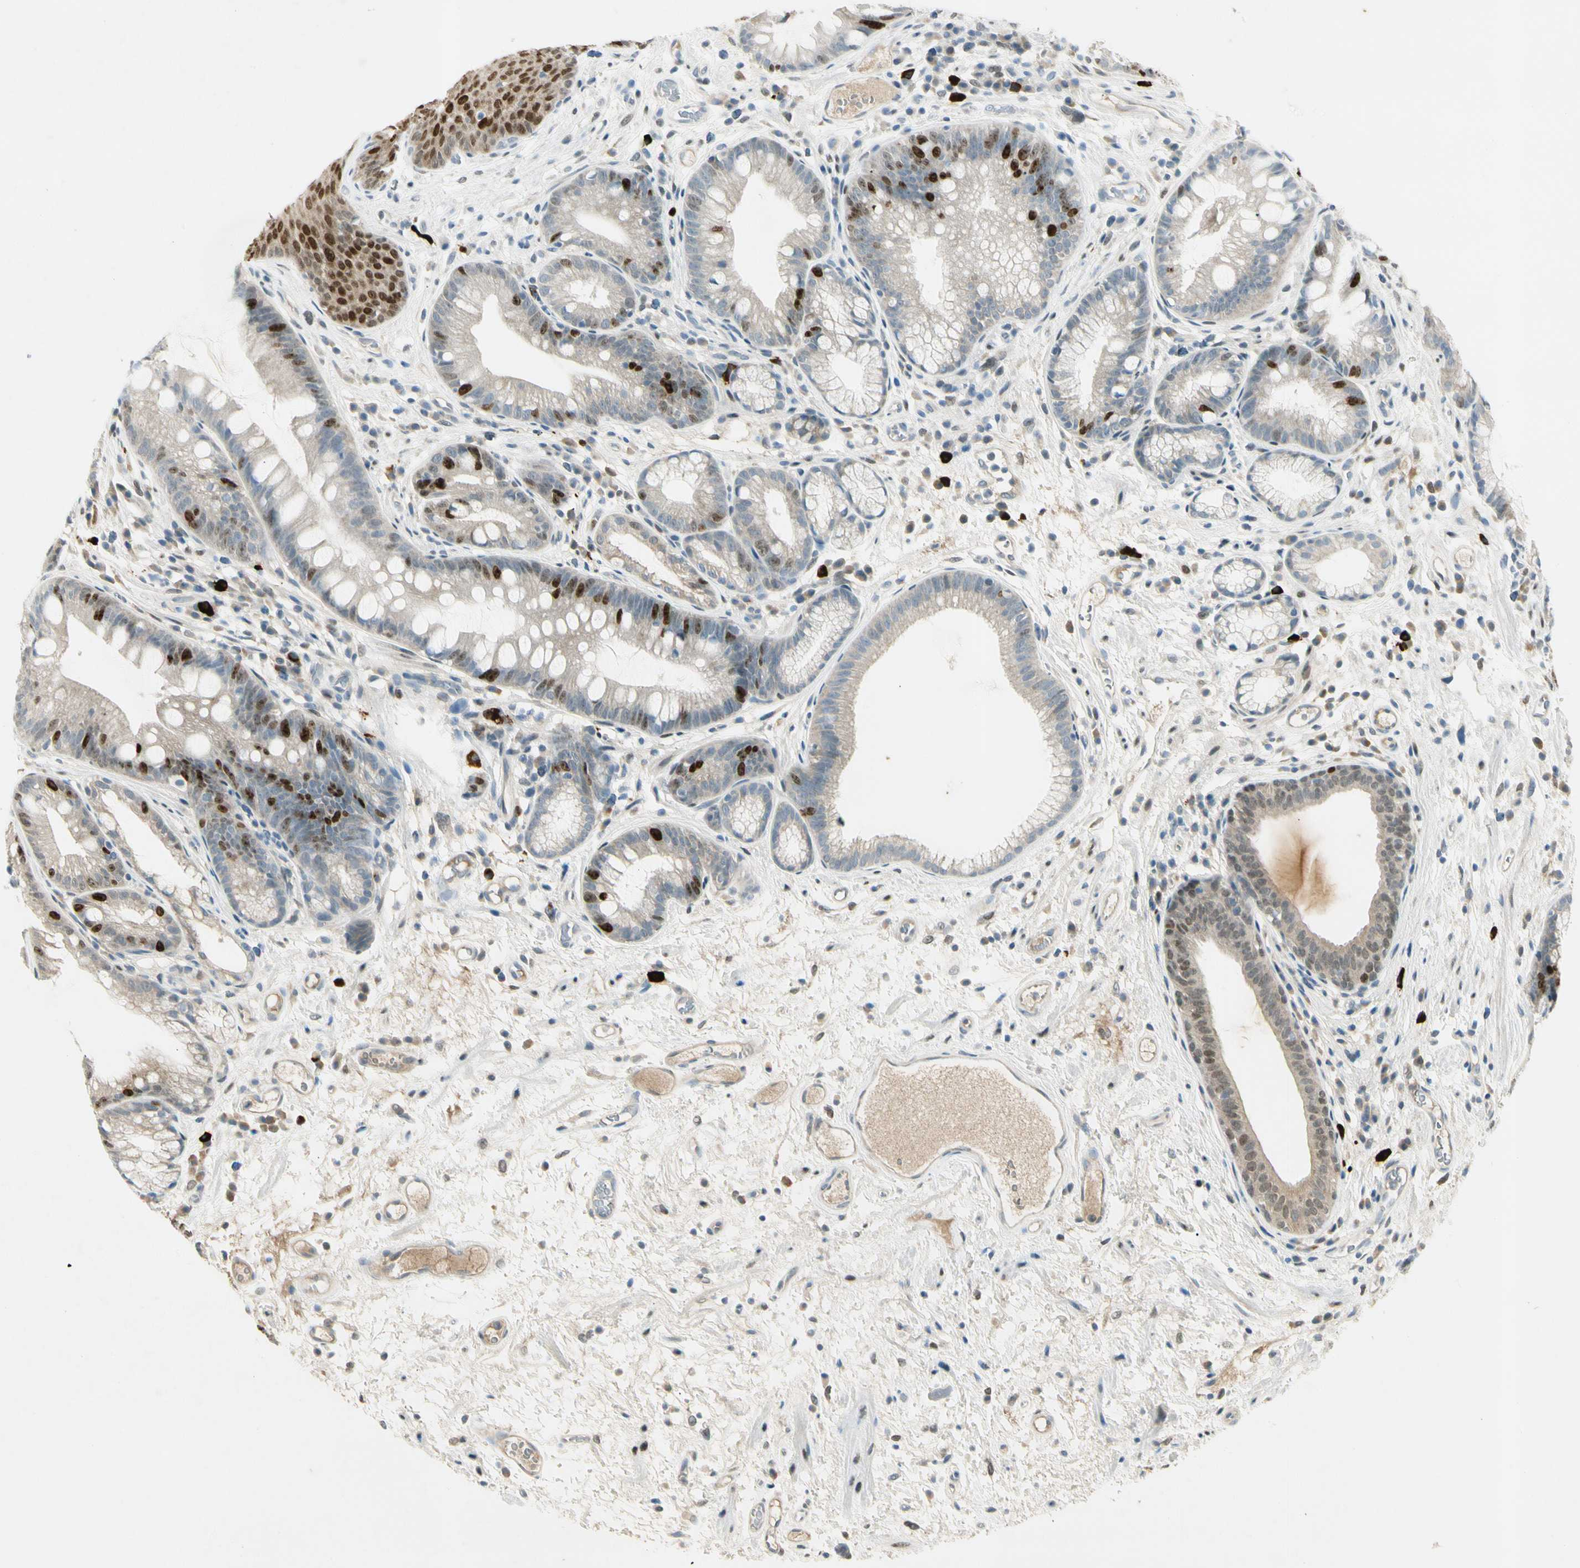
{"staining": {"intensity": "strong", "quantity": "<25%", "location": "cytoplasmic/membranous,nuclear"}, "tissue": "stomach", "cell_type": "Glandular cells", "image_type": "normal", "snomed": [{"axis": "morphology", "description": "Normal tissue, NOS"}, {"axis": "topography", "description": "Stomach, upper"}], "caption": "DAB immunohistochemical staining of unremarkable human stomach displays strong cytoplasmic/membranous,nuclear protein staining in approximately <25% of glandular cells. The protein is stained brown, and the nuclei are stained in blue (DAB IHC with brightfield microscopy, high magnification).", "gene": "PITX1", "patient": {"sex": "male", "age": 72}}